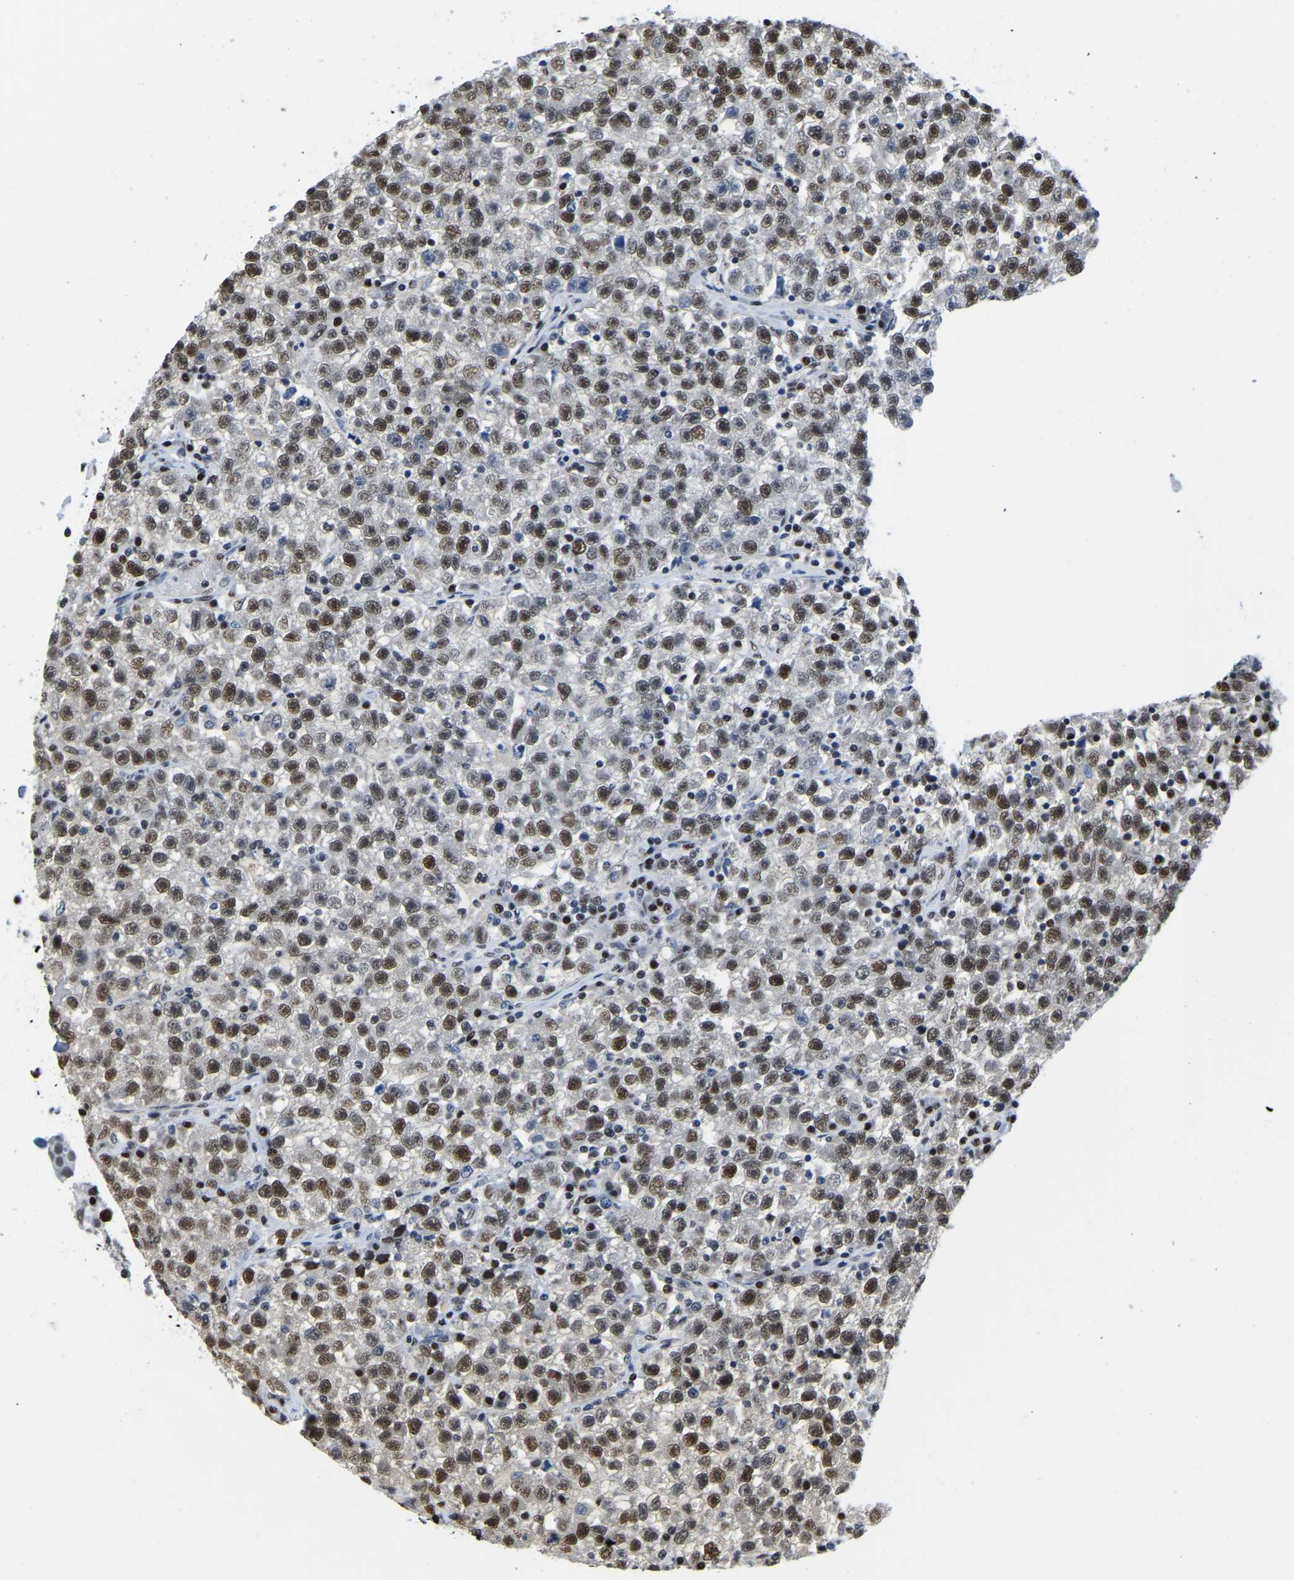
{"staining": {"intensity": "moderate", "quantity": ">75%", "location": "nuclear"}, "tissue": "testis cancer", "cell_type": "Tumor cells", "image_type": "cancer", "snomed": [{"axis": "morphology", "description": "Seminoma, NOS"}, {"axis": "topography", "description": "Testis"}], "caption": "There is medium levels of moderate nuclear staining in tumor cells of testis cancer, as demonstrated by immunohistochemical staining (brown color).", "gene": "UBA1", "patient": {"sex": "male", "age": 22}}